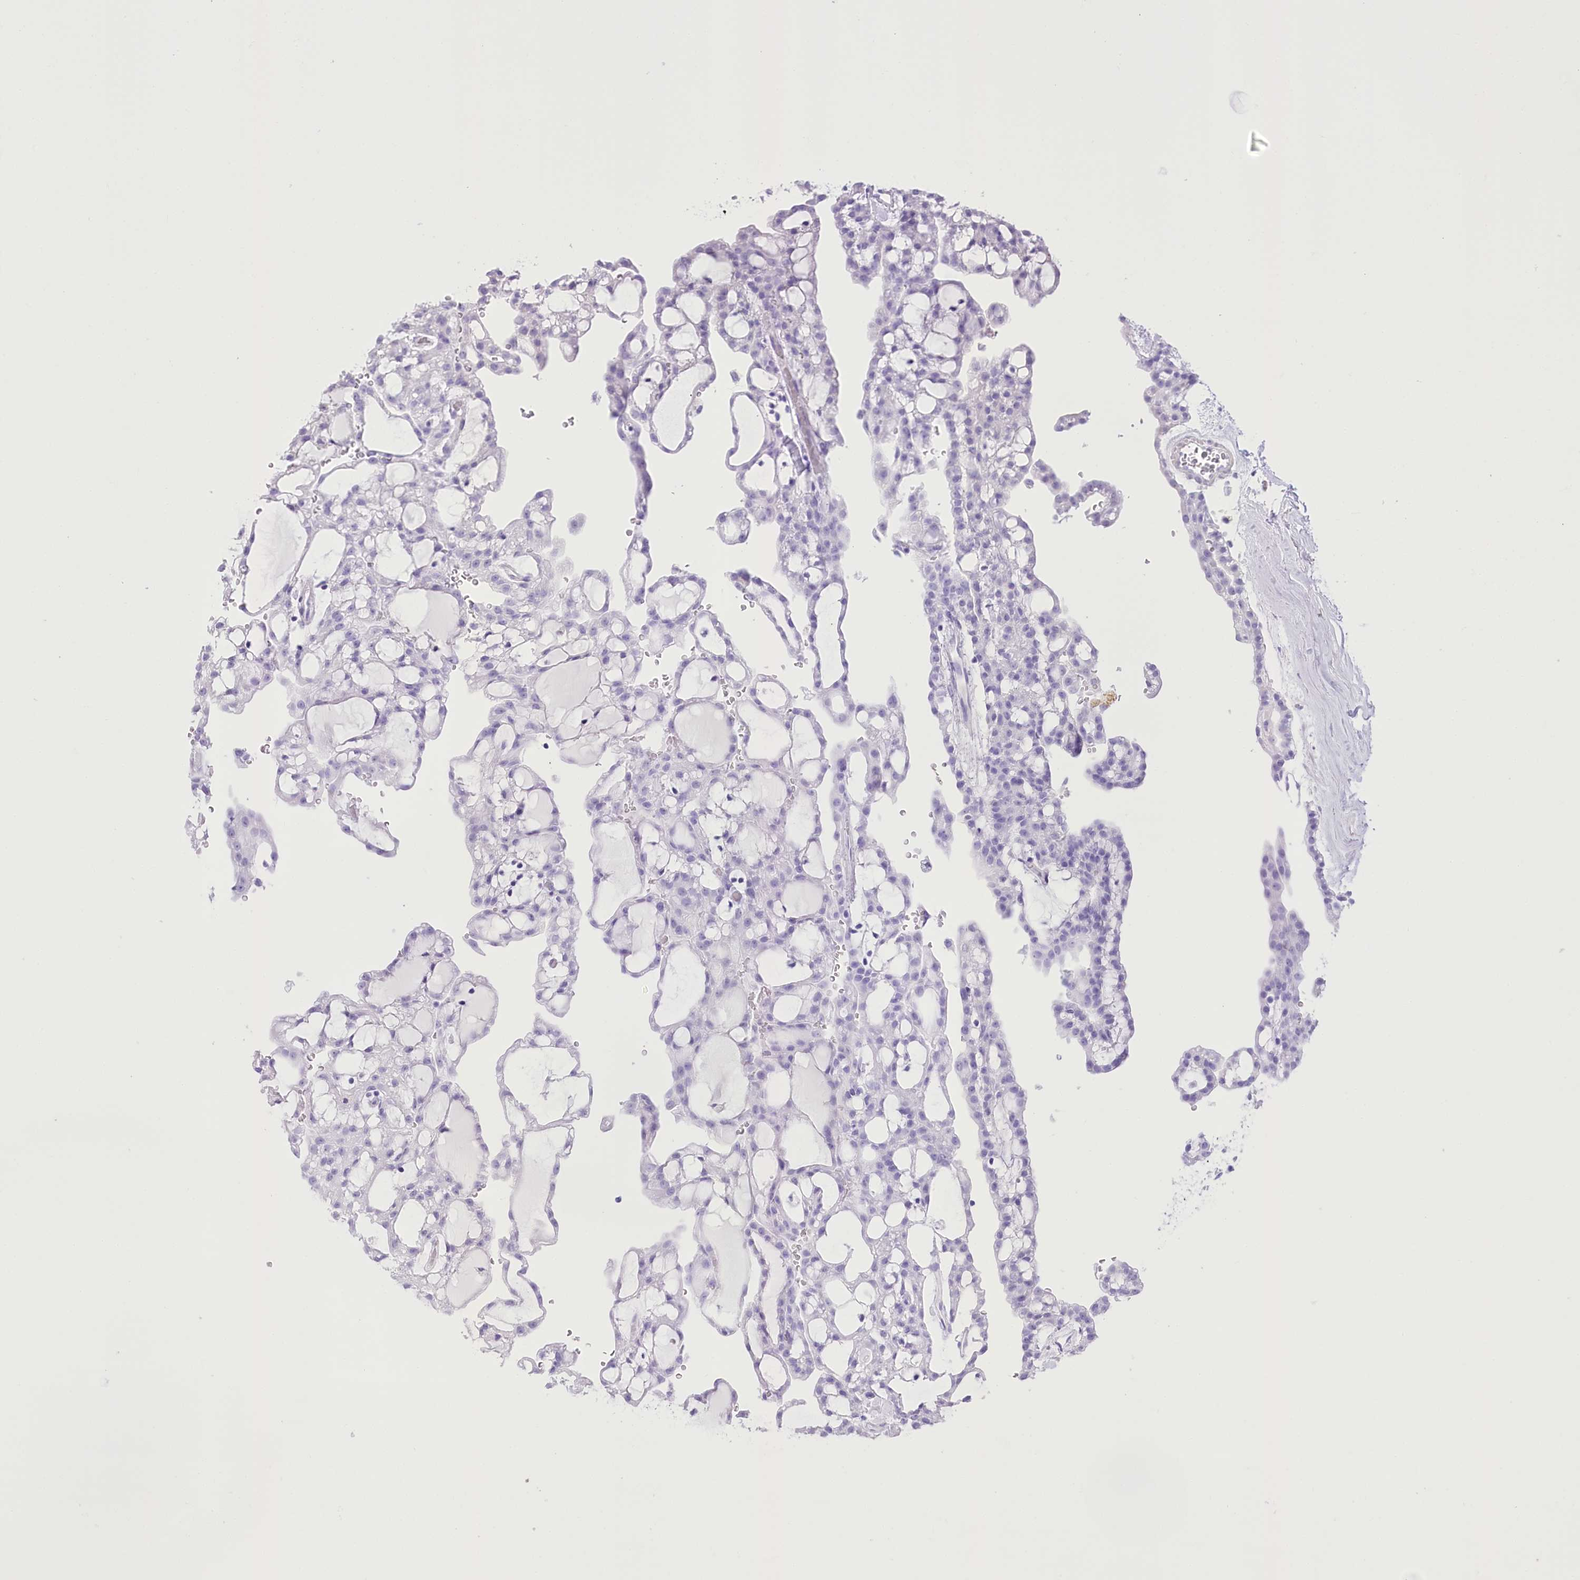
{"staining": {"intensity": "negative", "quantity": "none", "location": "none"}, "tissue": "renal cancer", "cell_type": "Tumor cells", "image_type": "cancer", "snomed": [{"axis": "morphology", "description": "Adenocarcinoma, NOS"}, {"axis": "topography", "description": "Kidney"}], "caption": "Immunohistochemistry histopathology image of neoplastic tissue: renal cancer (adenocarcinoma) stained with DAB (3,3'-diaminobenzidine) exhibits no significant protein positivity in tumor cells.", "gene": "RNF24", "patient": {"sex": "male", "age": 63}}